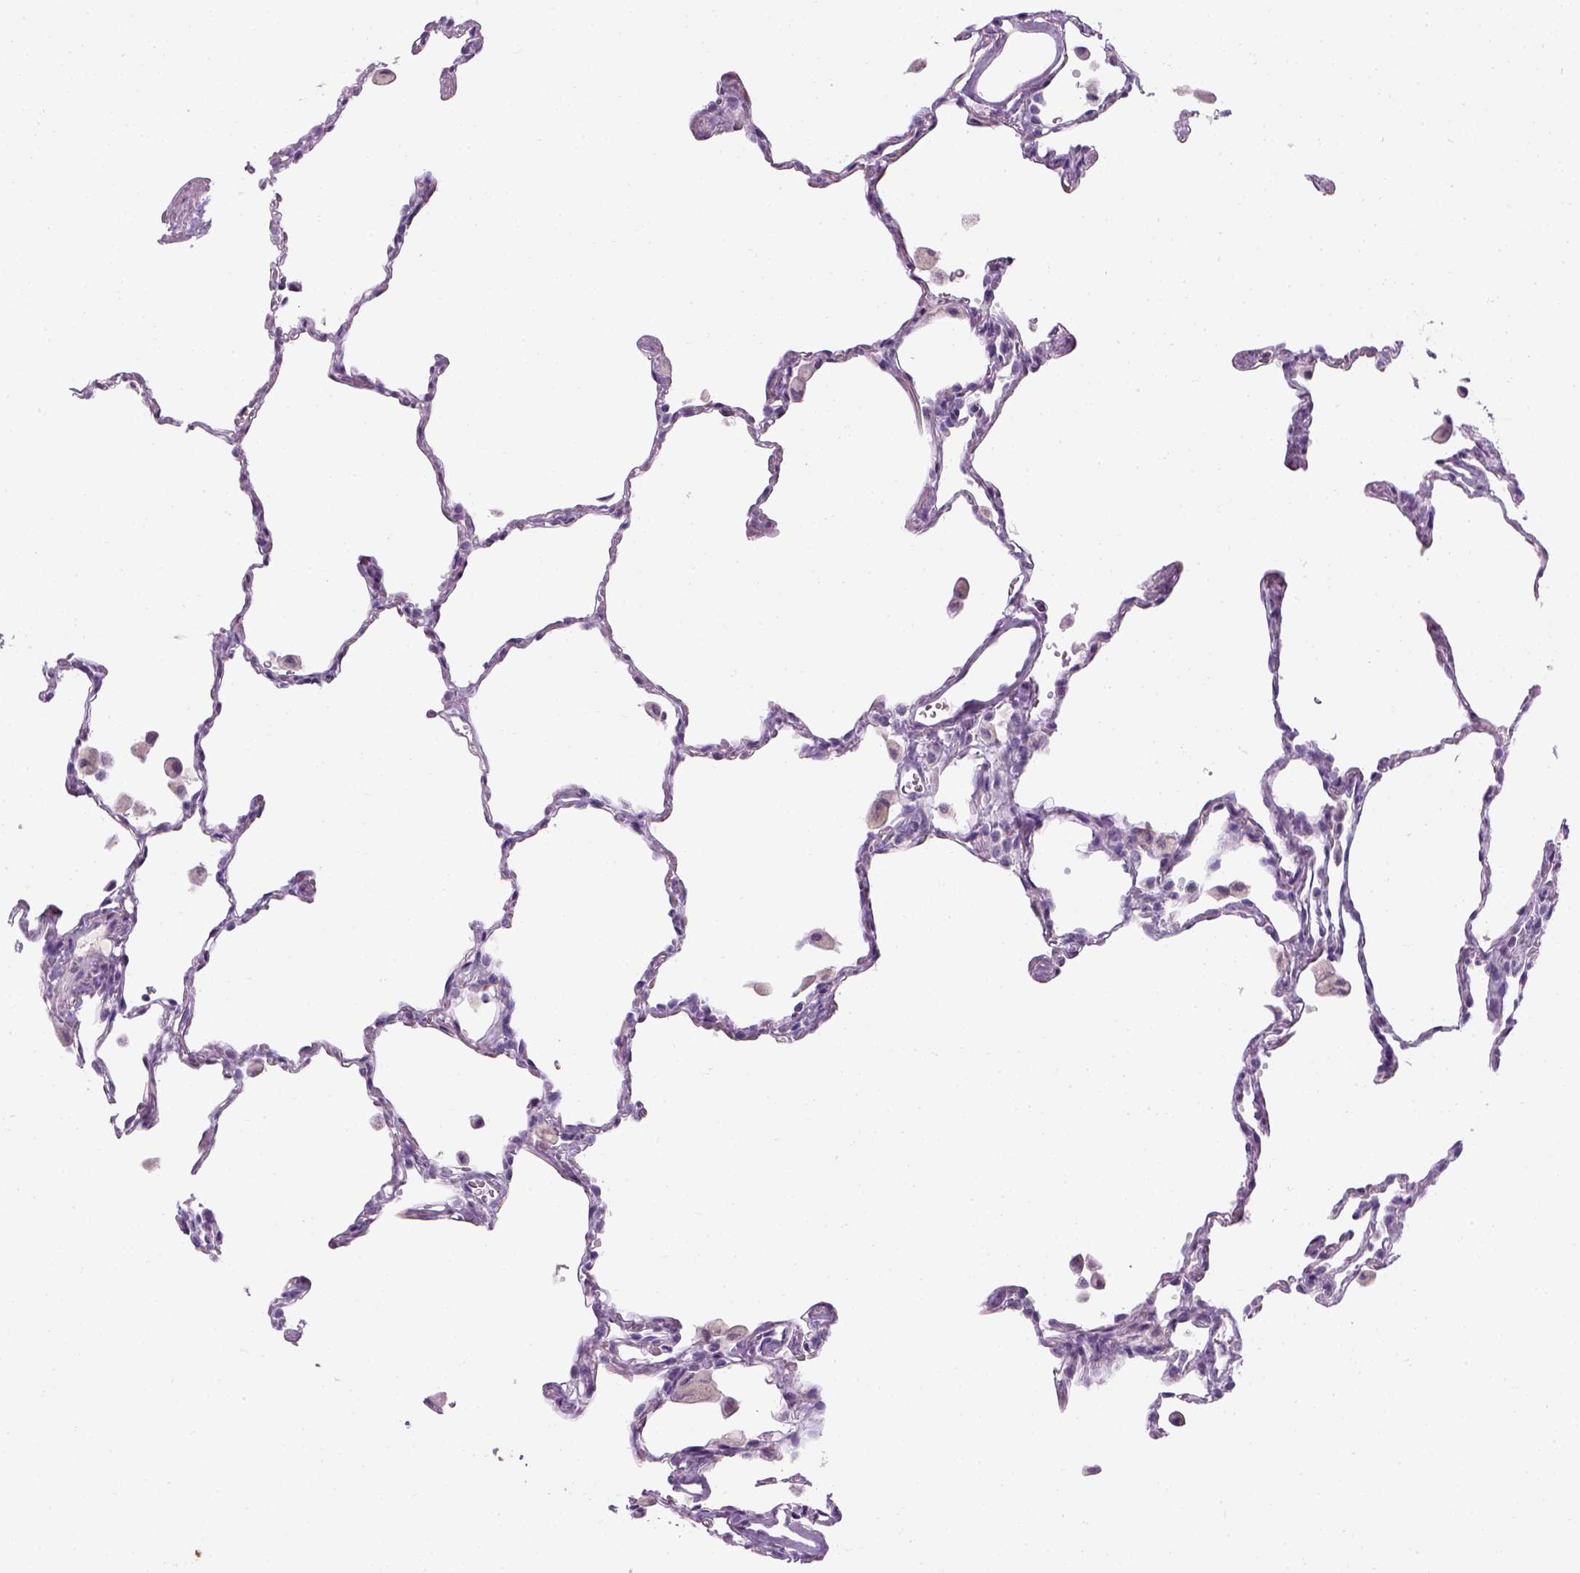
{"staining": {"intensity": "negative", "quantity": "none", "location": "none"}, "tissue": "lung", "cell_type": "Alveolar cells", "image_type": "normal", "snomed": [{"axis": "morphology", "description": "Normal tissue, NOS"}, {"axis": "topography", "description": "Lung"}], "caption": "This photomicrograph is of benign lung stained with immunohistochemistry (IHC) to label a protein in brown with the nuclei are counter-stained blue. There is no positivity in alveolar cells. (Stains: DAB (3,3'-diaminobenzidine) immunohistochemistry (IHC) with hematoxylin counter stain, Microscopy: brightfield microscopy at high magnification).", "gene": "TH", "patient": {"sex": "female", "age": 47}}